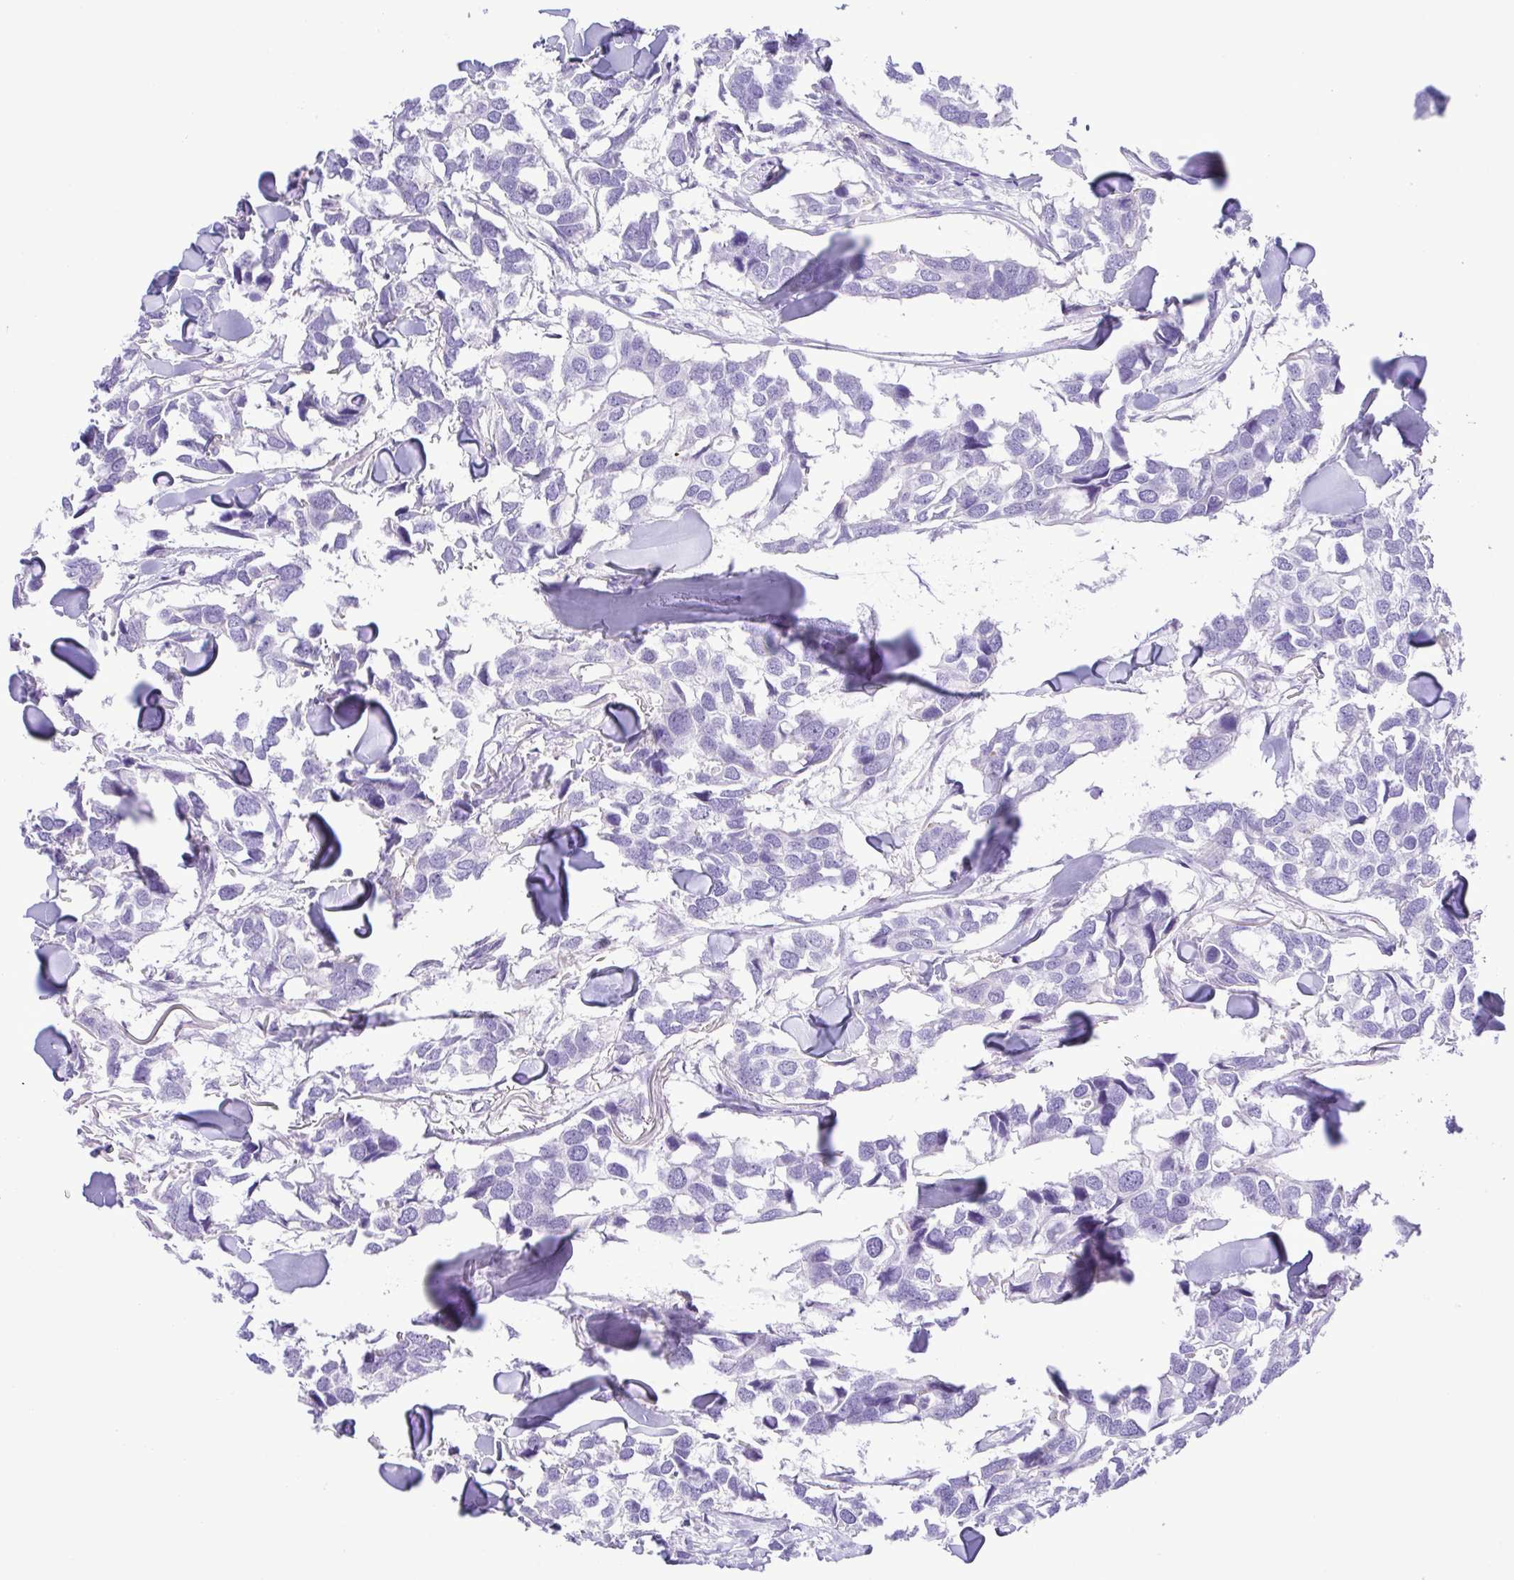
{"staining": {"intensity": "negative", "quantity": "none", "location": "none"}, "tissue": "breast cancer", "cell_type": "Tumor cells", "image_type": "cancer", "snomed": [{"axis": "morphology", "description": "Duct carcinoma"}, {"axis": "topography", "description": "Breast"}], "caption": "The micrograph shows no significant staining in tumor cells of intraductal carcinoma (breast). (Stains: DAB immunohistochemistry with hematoxylin counter stain, Microscopy: brightfield microscopy at high magnification).", "gene": "GPR182", "patient": {"sex": "female", "age": 83}}